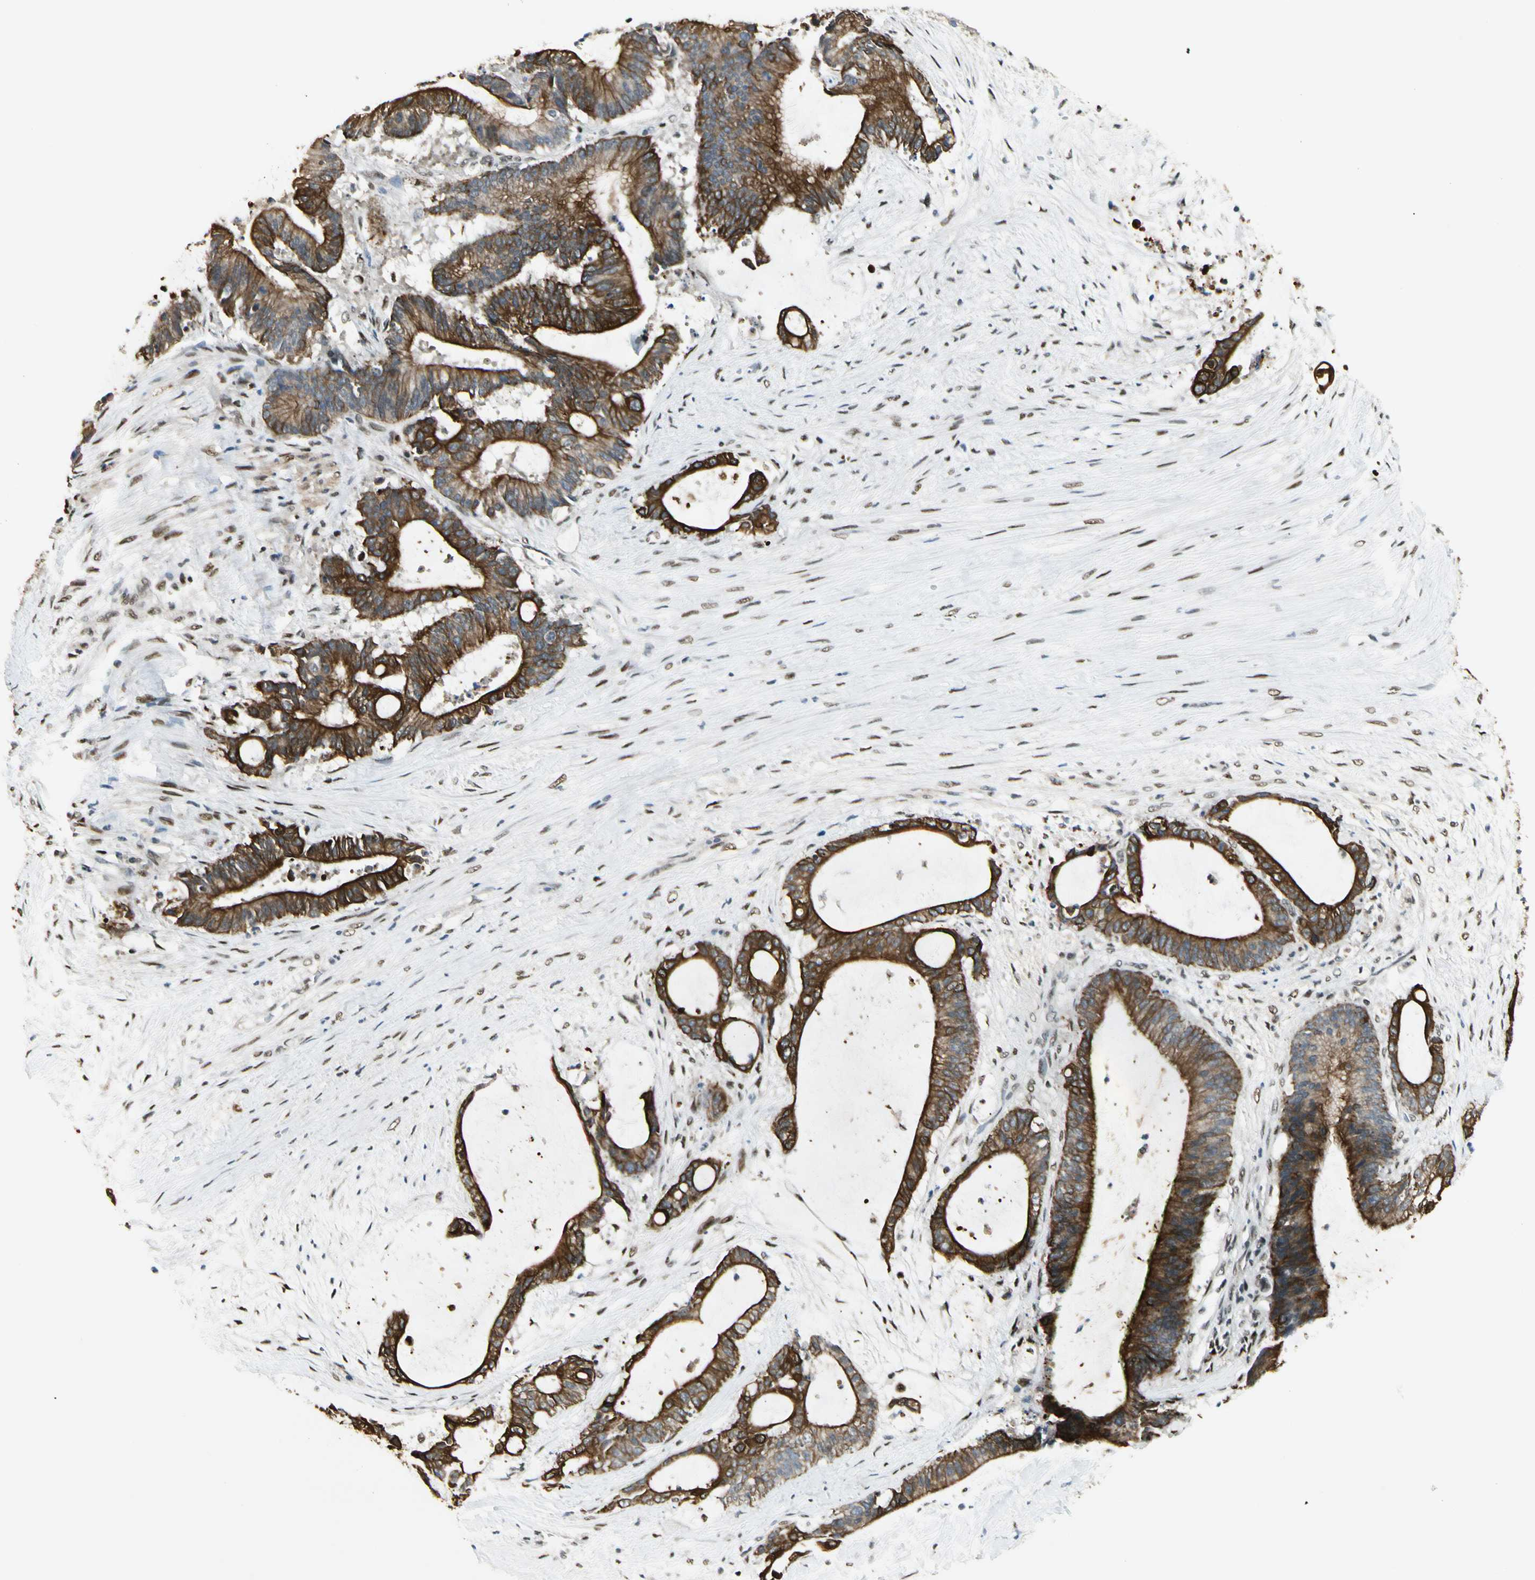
{"staining": {"intensity": "strong", "quantity": ">75%", "location": "cytoplasmic/membranous"}, "tissue": "liver cancer", "cell_type": "Tumor cells", "image_type": "cancer", "snomed": [{"axis": "morphology", "description": "Cholangiocarcinoma"}, {"axis": "topography", "description": "Liver"}], "caption": "This image demonstrates IHC staining of cholangiocarcinoma (liver), with high strong cytoplasmic/membranous positivity in about >75% of tumor cells.", "gene": "ATXN1", "patient": {"sex": "female", "age": 73}}